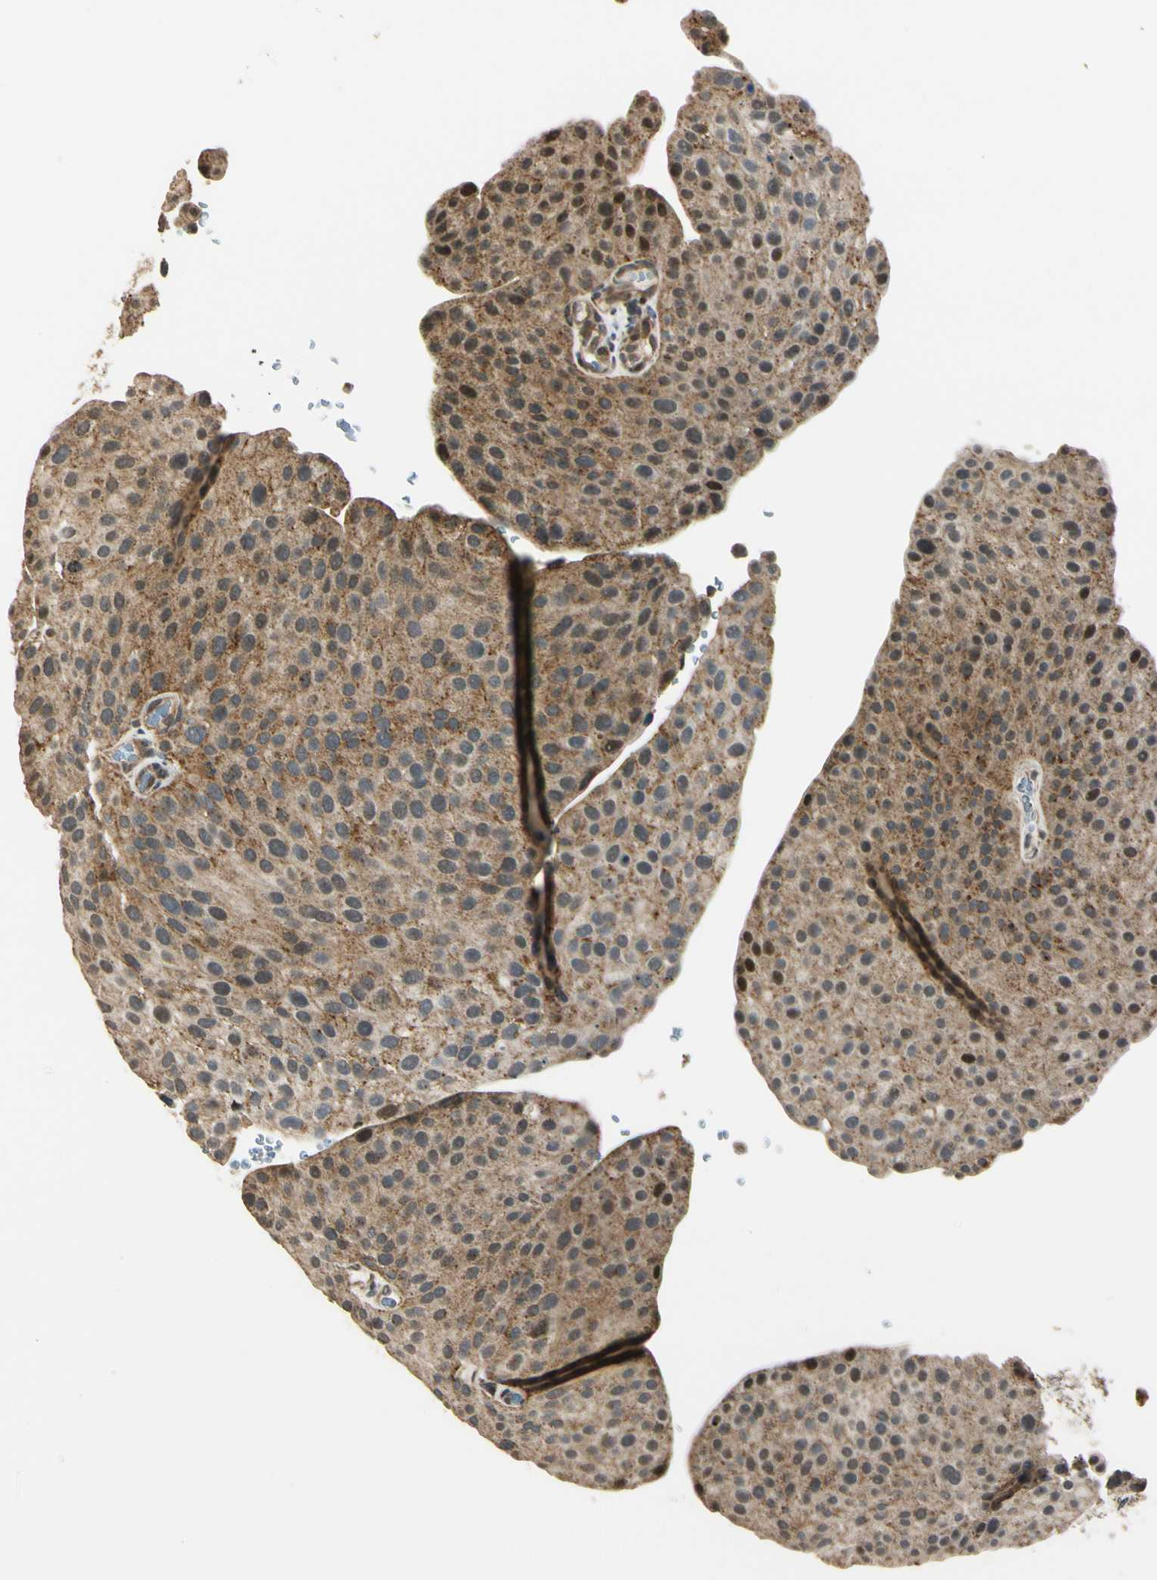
{"staining": {"intensity": "moderate", "quantity": ">75%", "location": "cytoplasmic/membranous"}, "tissue": "urothelial cancer", "cell_type": "Tumor cells", "image_type": "cancer", "snomed": [{"axis": "morphology", "description": "Urothelial carcinoma, Low grade"}, {"axis": "topography", "description": "Smooth muscle"}, {"axis": "topography", "description": "Urinary bladder"}], "caption": "Immunohistochemical staining of human low-grade urothelial carcinoma shows medium levels of moderate cytoplasmic/membranous expression in approximately >75% of tumor cells.", "gene": "LAMTOR1", "patient": {"sex": "male", "age": 60}}